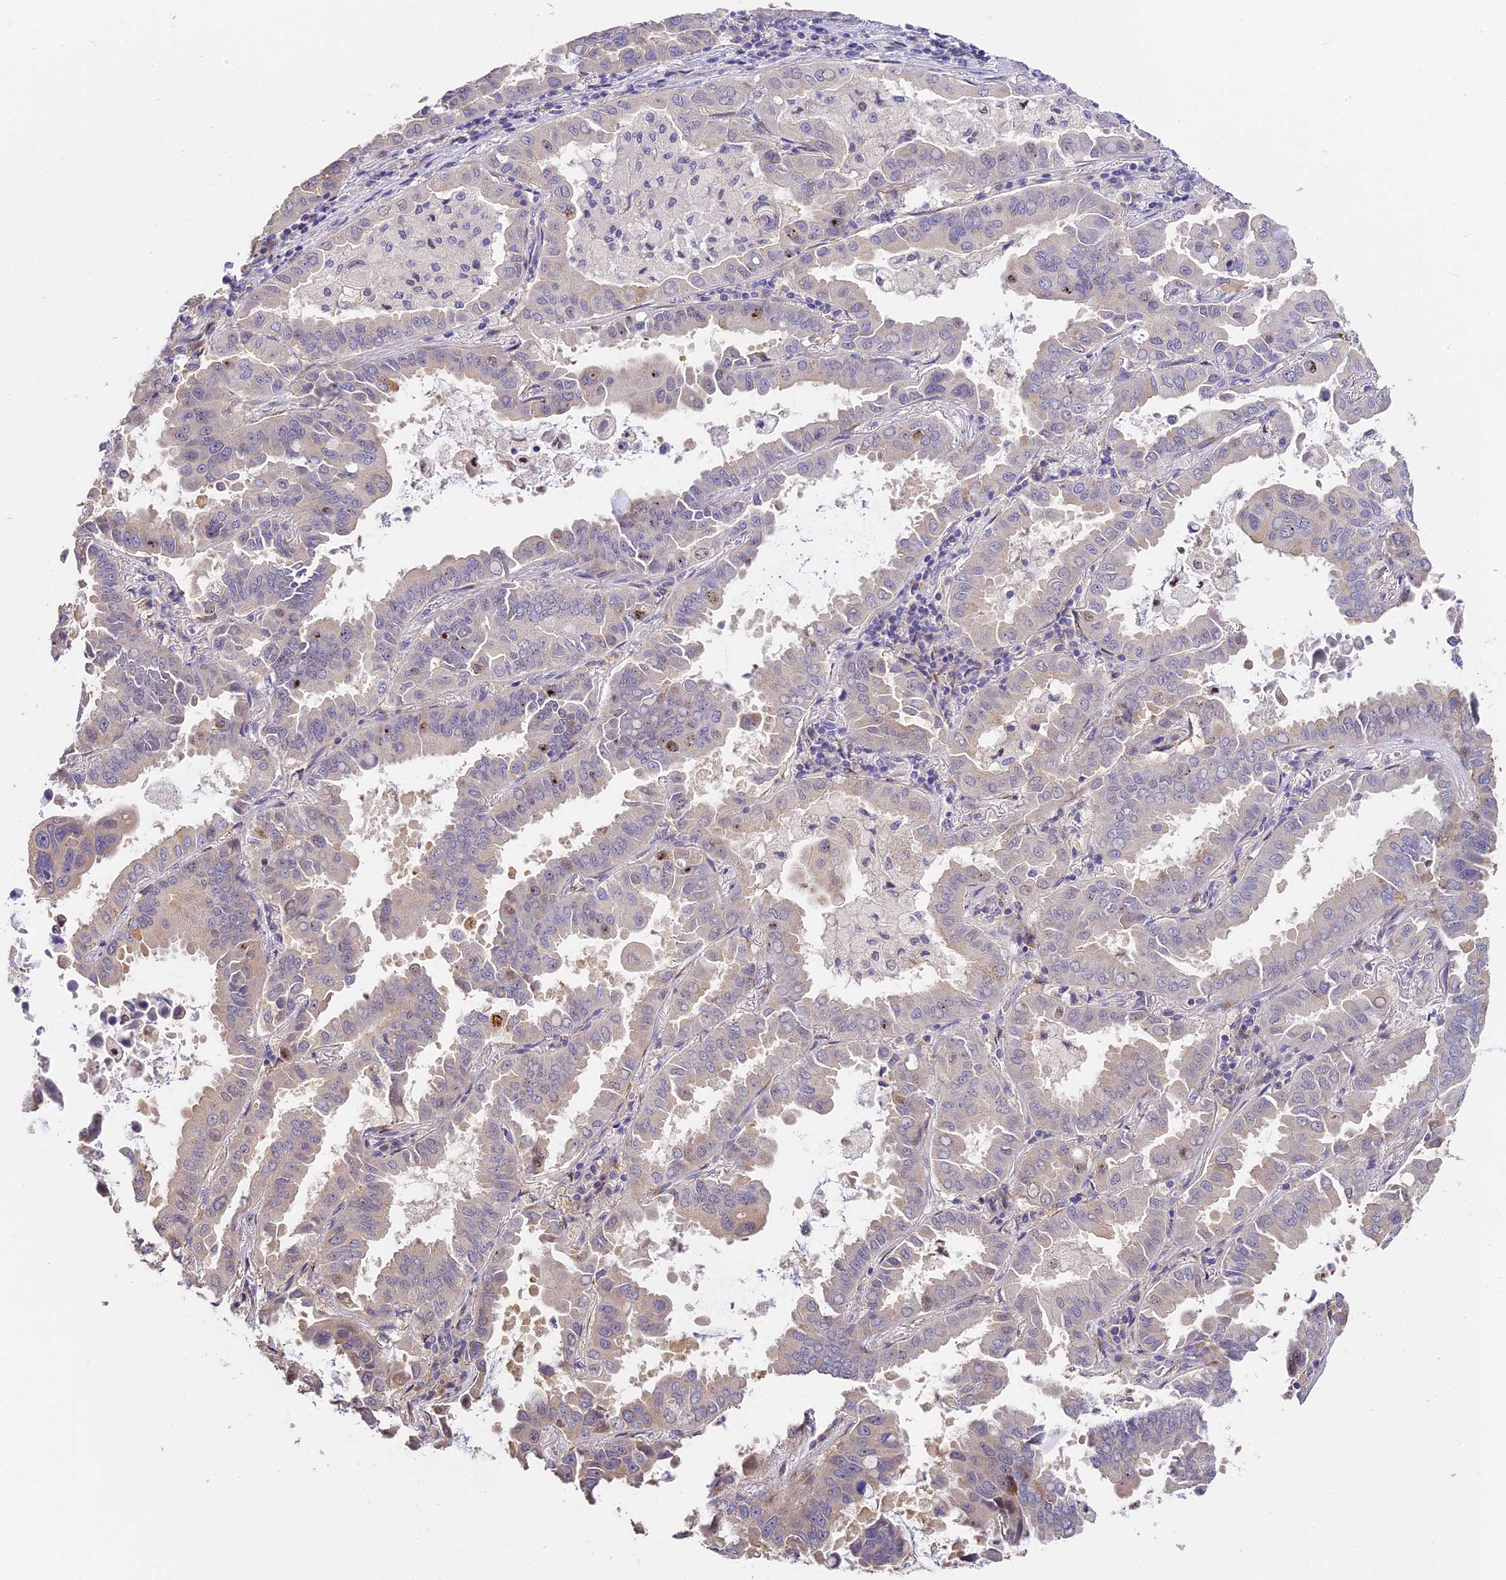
{"staining": {"intensity": "negative", "quantity": "none", "location": "none"}, "tissue": "lung cancer", "cell_type": "Tumor cells", "image_type": "cancer", "snomed": [{"axis": "morphology", "description": "Adenocarcinoma, NOS"}, {"axis": "topography", "description": "Lung"}], "caption": "This is an IHC photomicrograph of adenocarcinoma (lung). There is no positivity in tumor cells.", "gene": "BSCL2", "patient": {"sex": "male", "age": 64}}